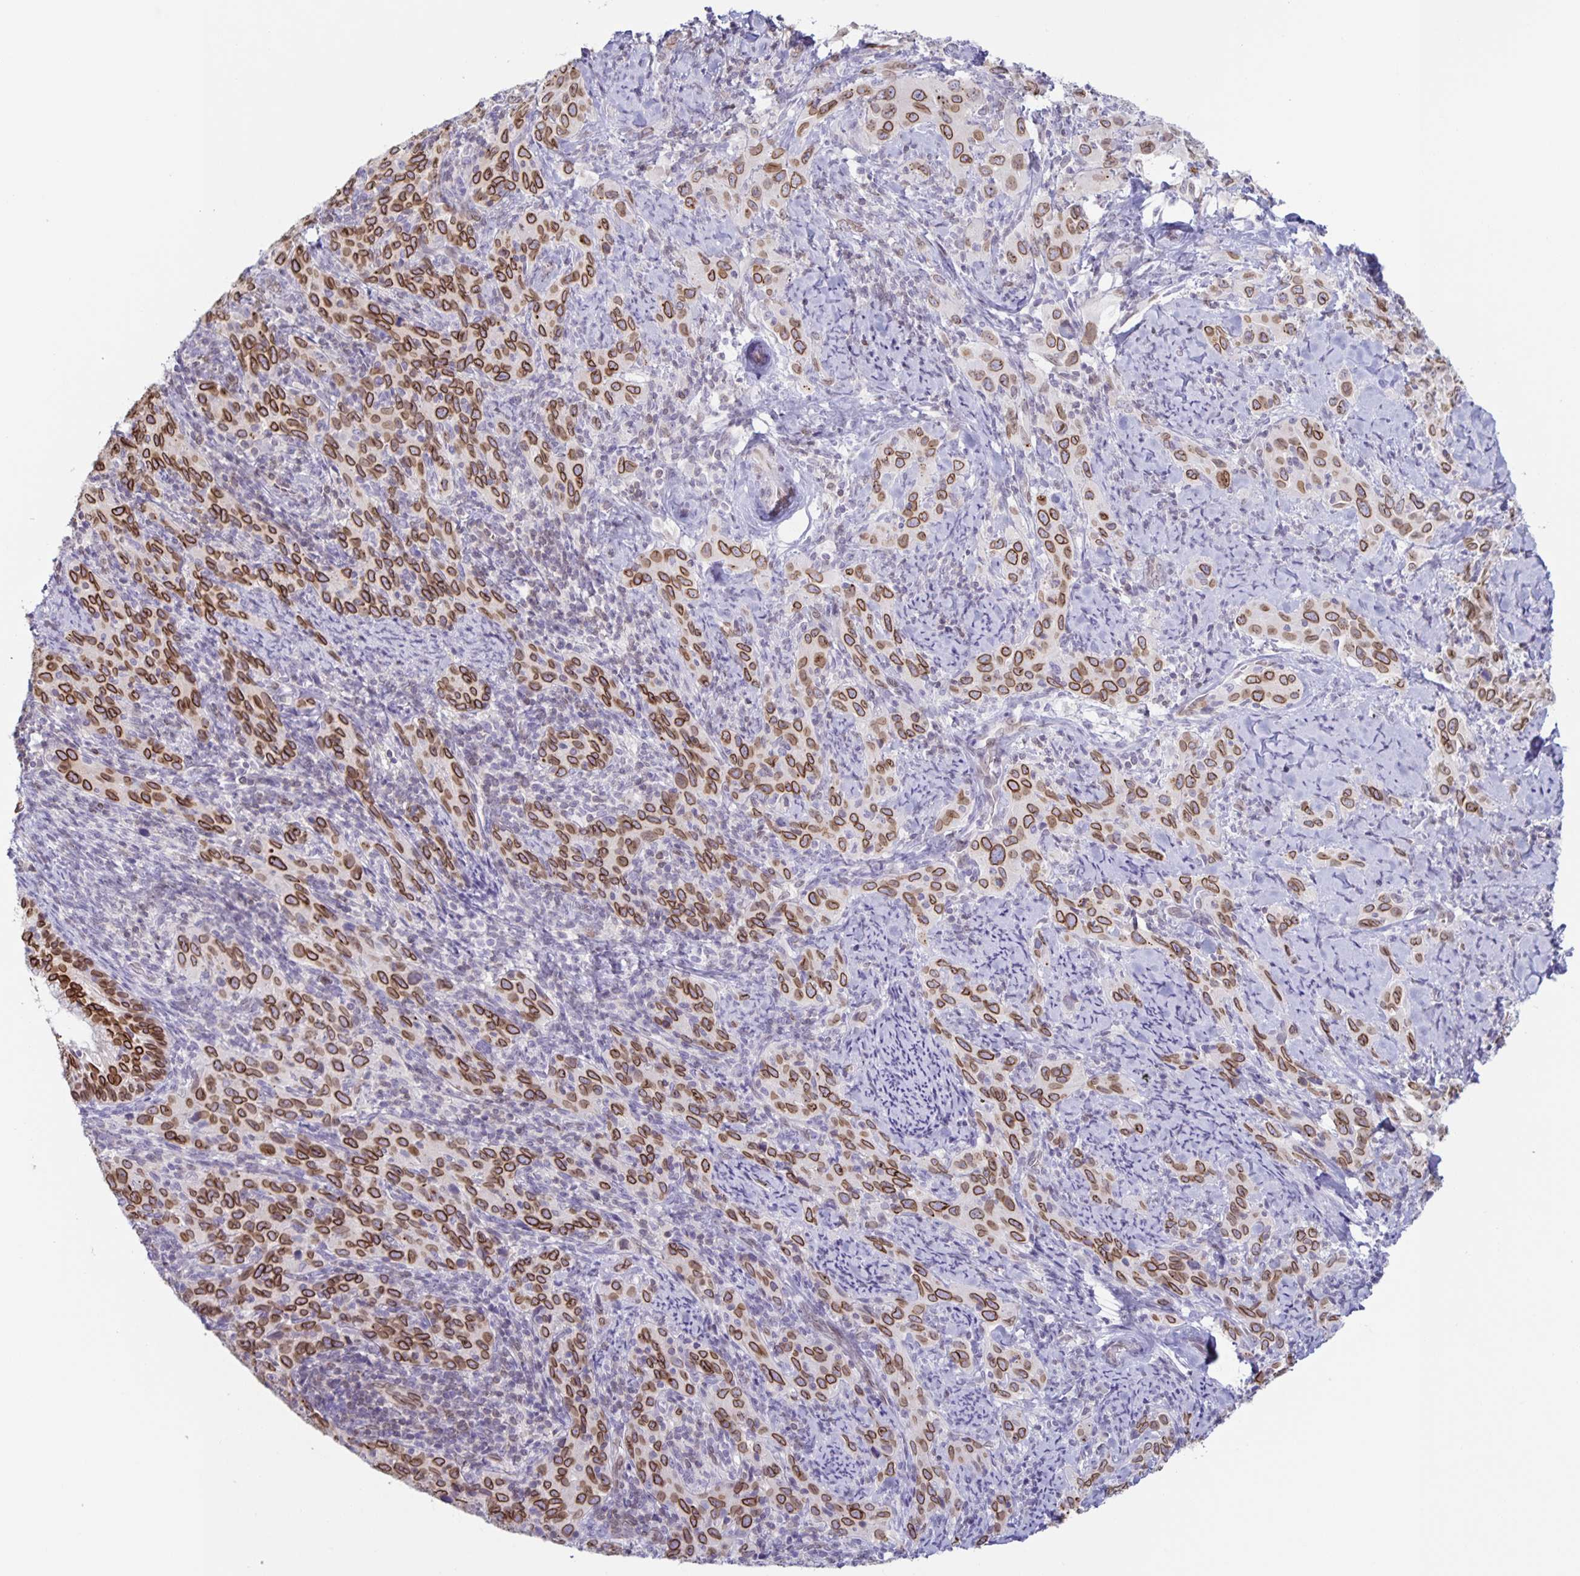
{"staining": {"intensity": "strong", "quantity": ">75%", "location": "cytoplasmic/membranous,nuclear"}, "tissue": "cervical cancer", "cell_type": "Tumor cells", "image_type": "cancer", "snomed": [{"axis": "morphology", "description": "Squamous cell carcinoma, NOS"}, {"axis": "topography", "description": "Cervix"}], "caption": "An IHC image of neoplastic tissue is shown. Protein staining in brown shows strong cytoplasmic/membranous and nuclear positivity in squamous cell carcinoma (cervical) within tumor cells. (Stains: DAB (3,3'-diaminobenzidine) in brown, nuclei in blue, Microscopy: brightfield microscopy at high magnification).", "gene": "SYNE2", "patient": {"sex": "female", "age": 51}}